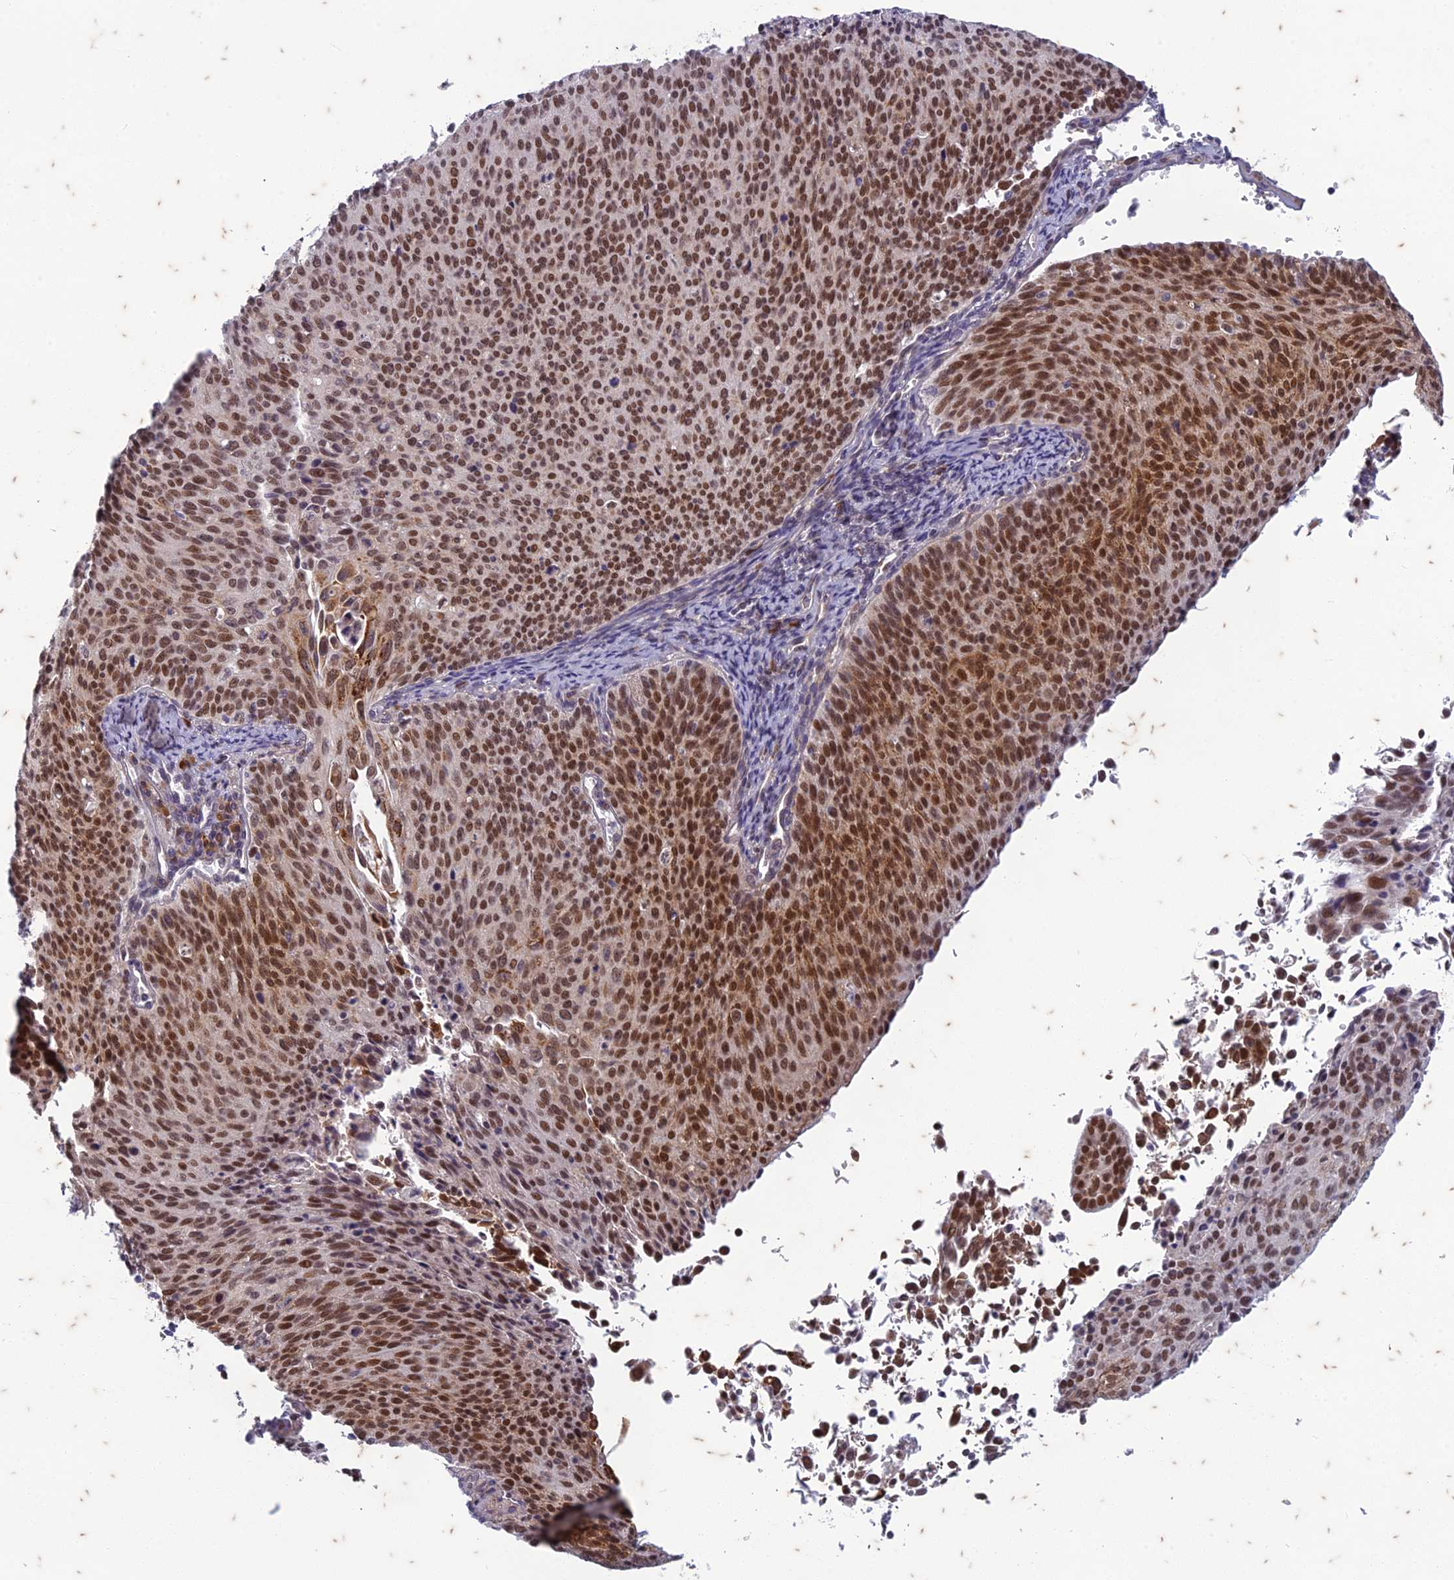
{"staining": {"intensity": "strong", "quantity": ">75%", "location": "nuclear"}, "tissue": "cervical cancer", "cell_type": "Tumor cells", "image_type": "cancer", "snomed": [{"axis": "morphology", "description": "Squamous cell carcinoma, NOS"}, {"axis": "topography", "description": "Cervix"}], "caption": "Cervical squamous cell carcinoma stained with DAB IHC displays high levels of strong nuclear positivity in approximately >75% of tumor cells.", "gene": "PABPN1L", "patient": {"sex": "female", "age": 55}}